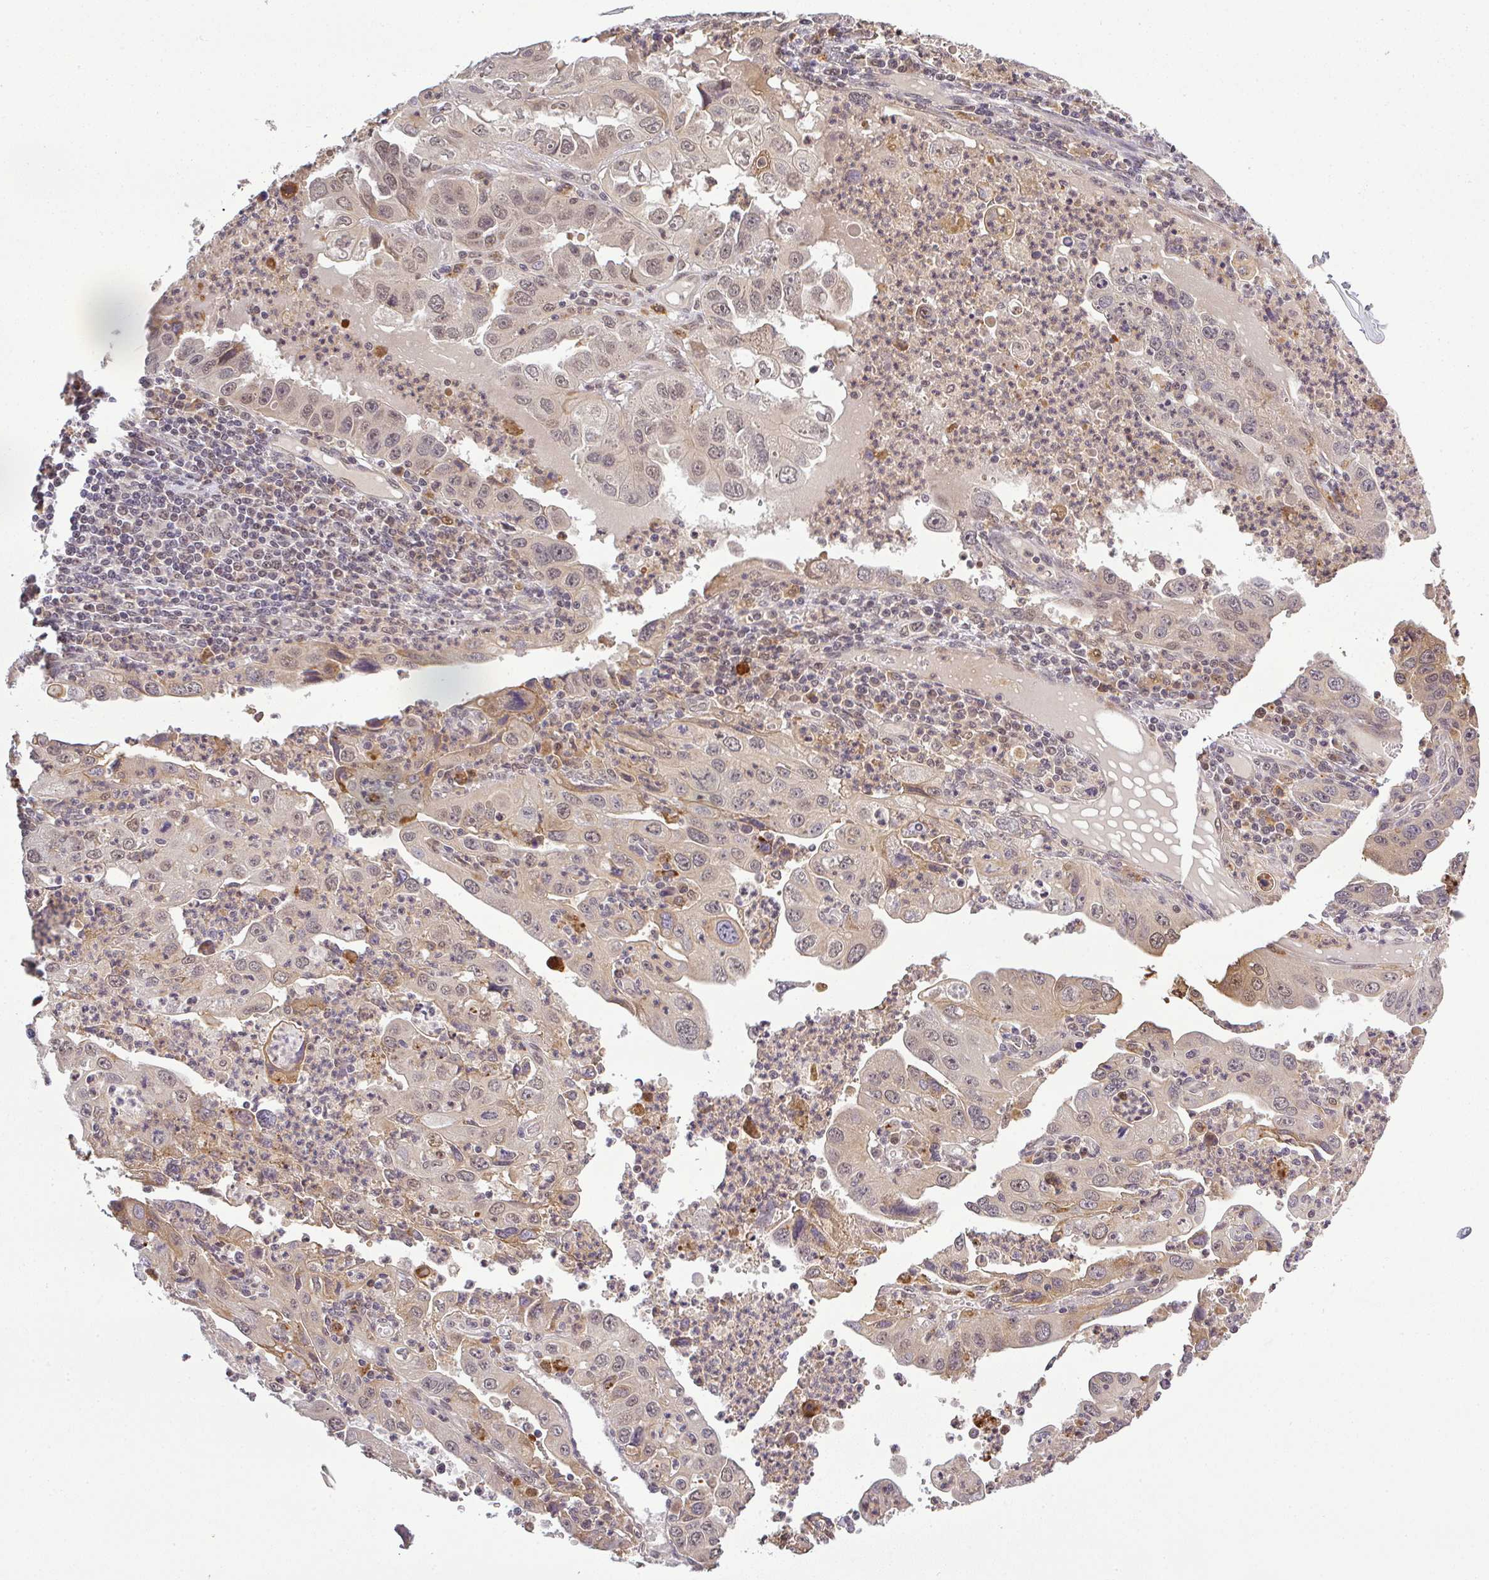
{"staining": {"intensity": "moderate", "quantity": "25%-75%", "location": "nuclear"}, "tissue": "endometrial cancer", "cell_type": "Tumor cells", "image_type": "cancer", "snomed": [{"axis": "morphology", "description": "Adenocarcinoma, NOS"}, {"axis": "topography", "description": "Uterus"}], "caption": "This is an image of immunohistochemistry staining of adenocarcinoma (endometrial), which shows moderate positivity in the nuclear of tumor cells.", "gene": "FAM153A", "patient": {"sex": "female", "age": 62}}